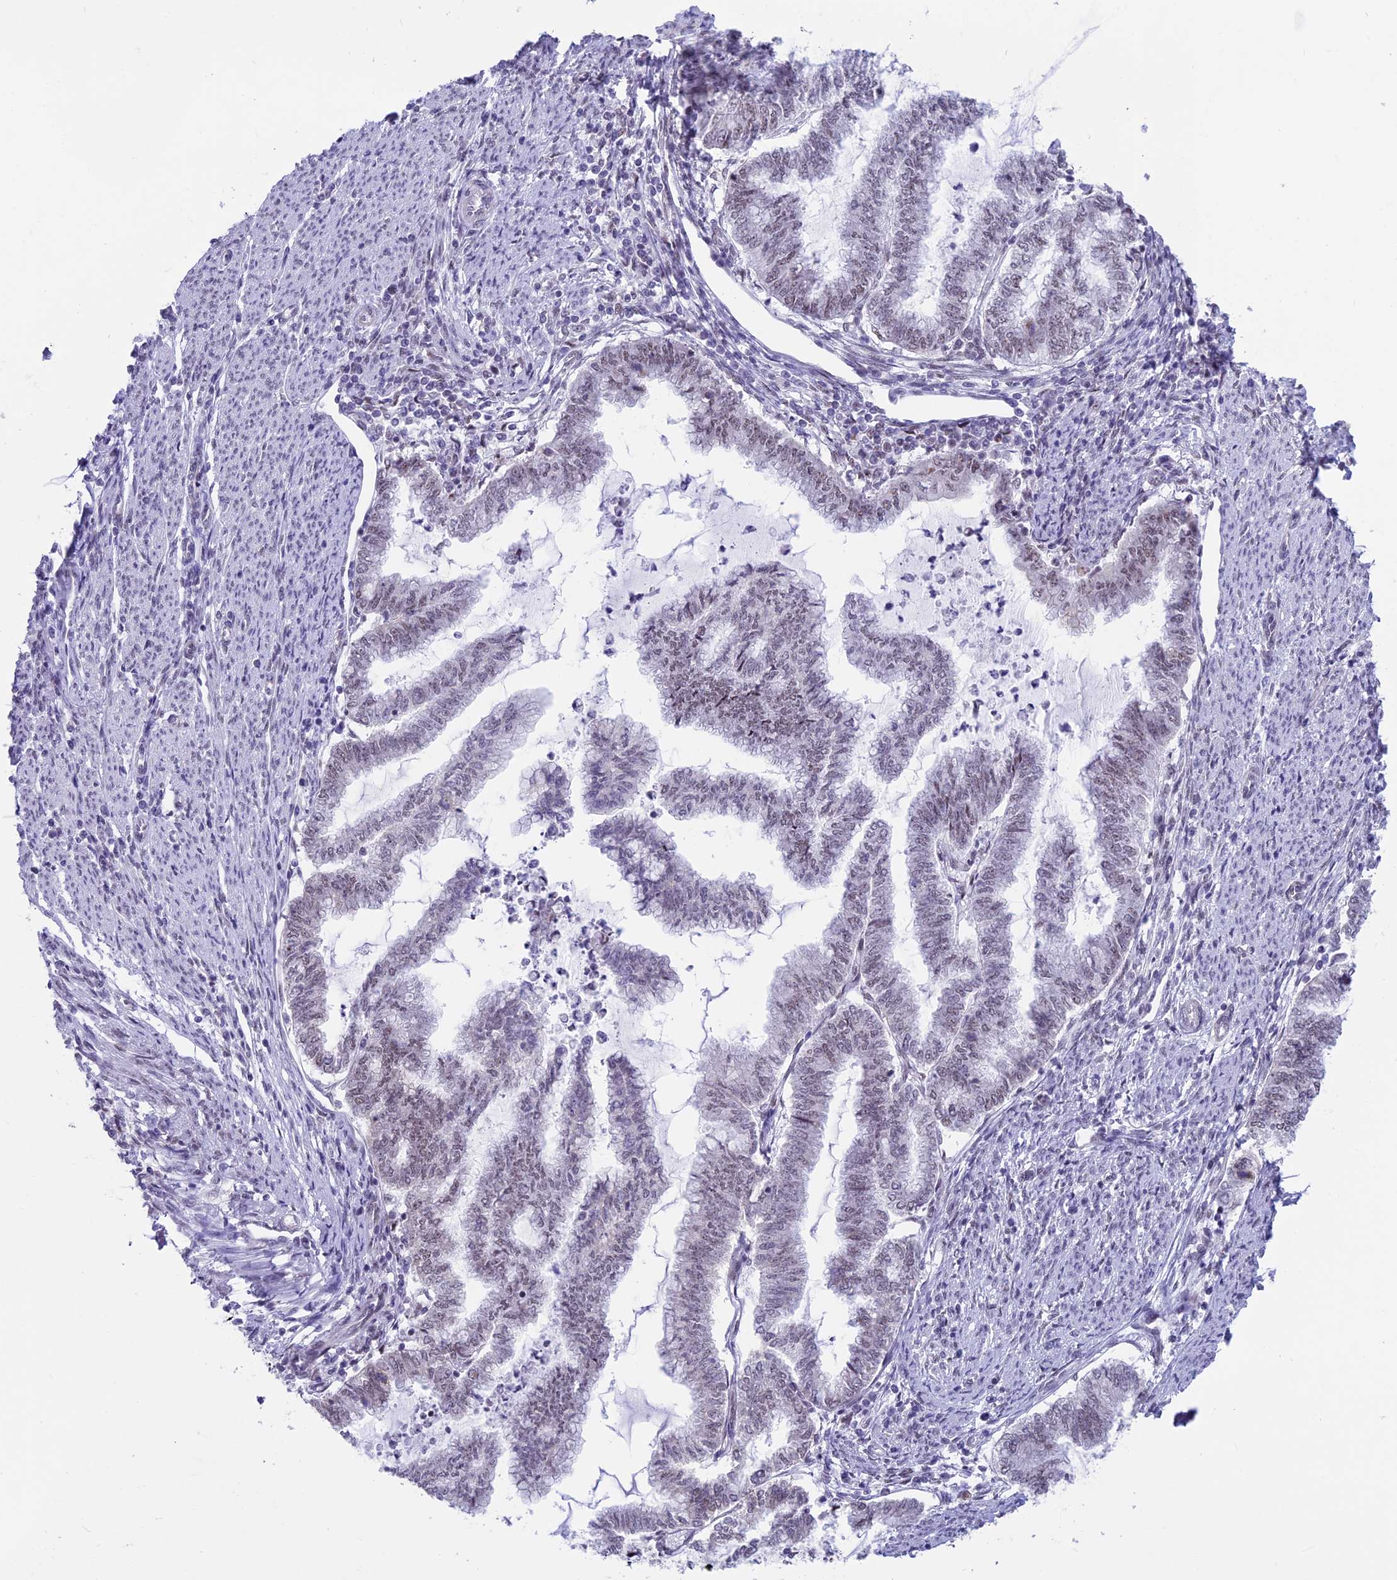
{"staining": {"intensity": "negative", "quantity": "none", "location": "none"}, "tissue": "endometrial cancer", "cell_type": "Tumor cells", "image_type": "cancer", "snomed": [{"axis": "morphology", "description": "Adenocarcinoma, NOS"}, {"axis": "topography", "description": "Endometrium"}], "caption": "Immunohistochemical staining of endometrial cancer reveals no significant staining in tumor cells. (Stains: DAB (3,3'-diaminobenzidine) immunohistochemistry with hematoxylin counter stain, Microscopy: brightfield microscopy at high magnification).", "gene": "SRSF5", "patient": {"sex": "female", "age": 79}}